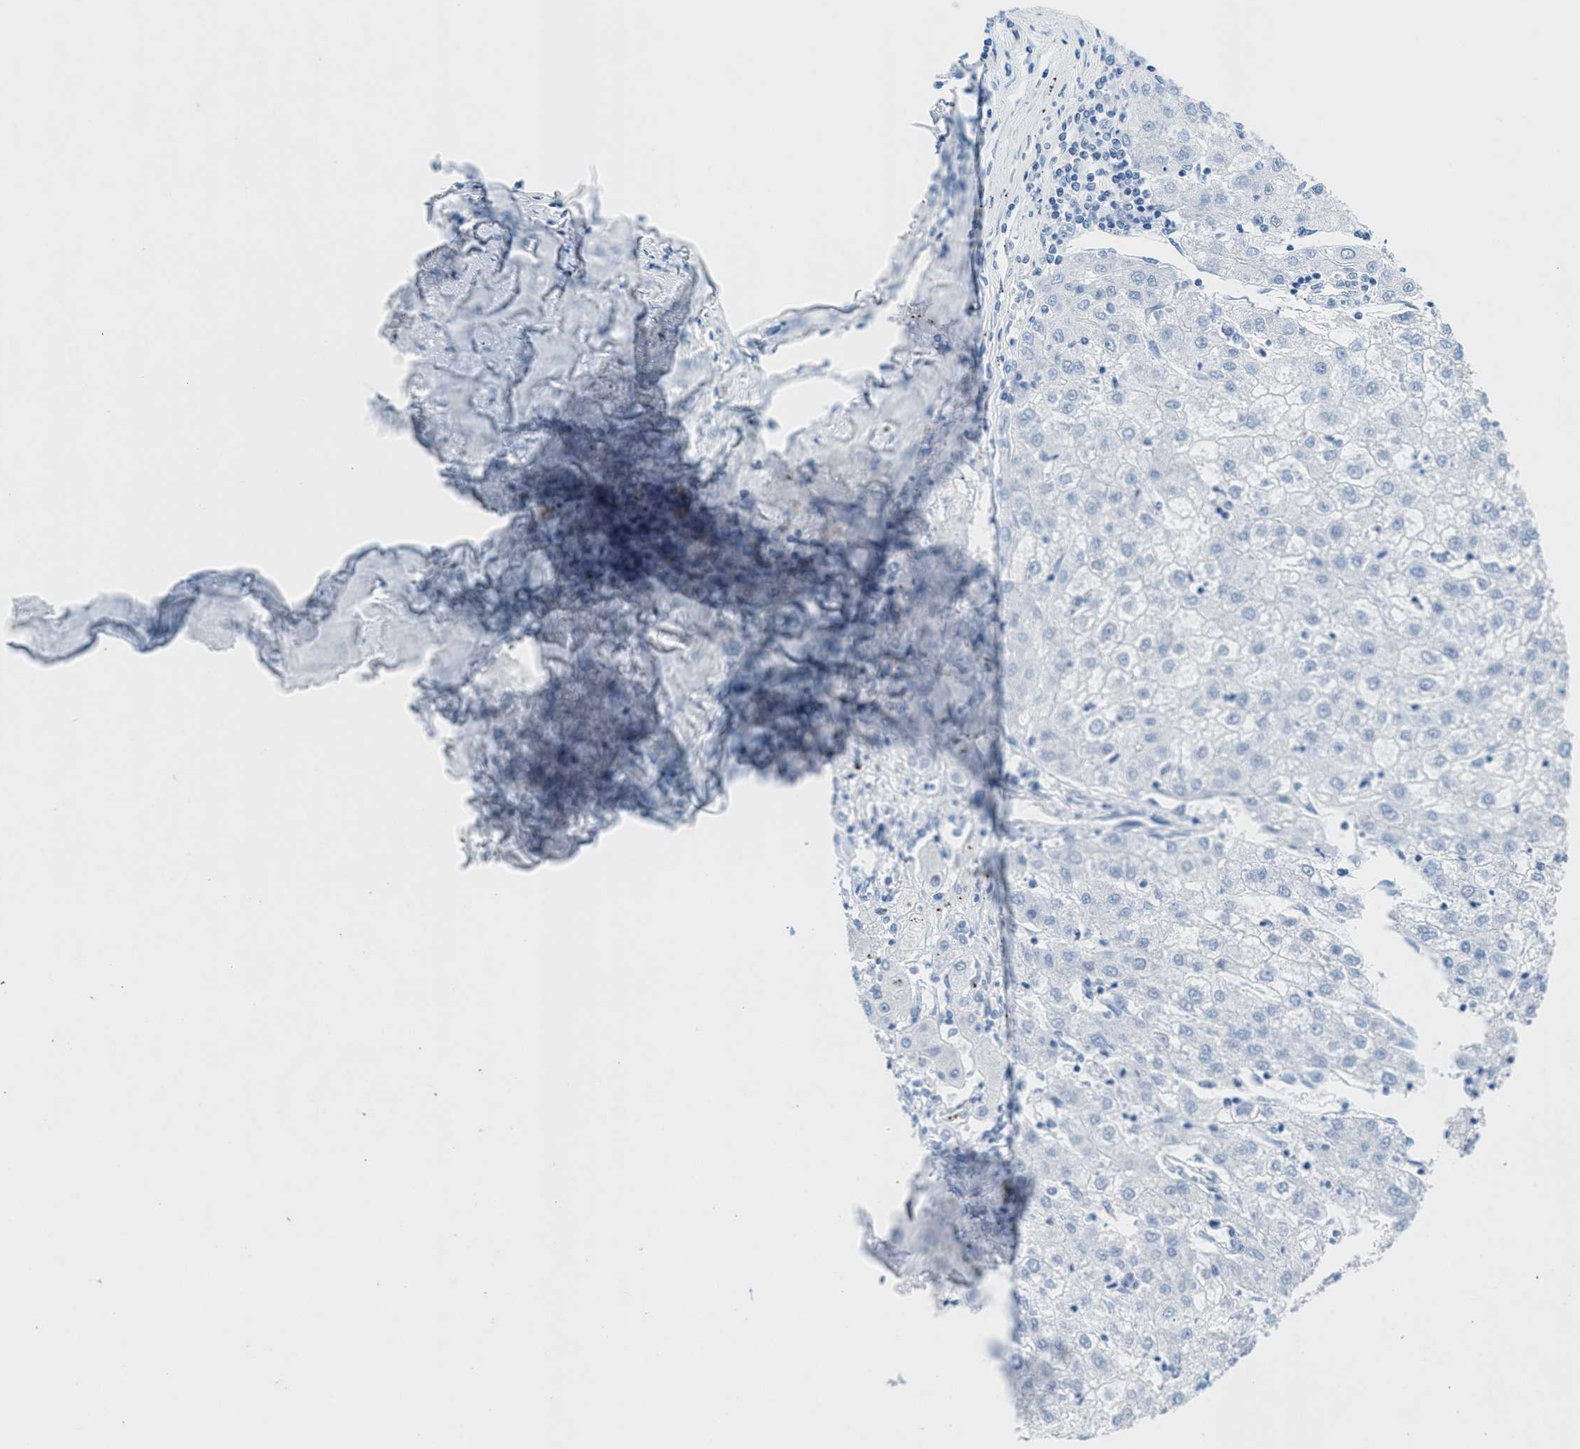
{"staining": {"intensity": "negative", "quantity": "none", "location": "none"}, "tissue": "liver cancer", "cell_type": "Tumor cells", "image_type": "cancer", "snomed": [{"axis": "morphology", "description": "Carcinoma, Hepatocellular, NOS"}, {"axis": "topography", "description": "Liver"}], "caption": "This image is of liver hepatocellular carcinoma stained with IHC to label a protein in brown with the nuclei are counter-stained blue. There is no expression in tumor cells. (DAB immunohistochemistry visualized using brightfield microscopy, high magnification).", "gene": "GPM6A", "patient": {"sex": "male", "age": 72}}